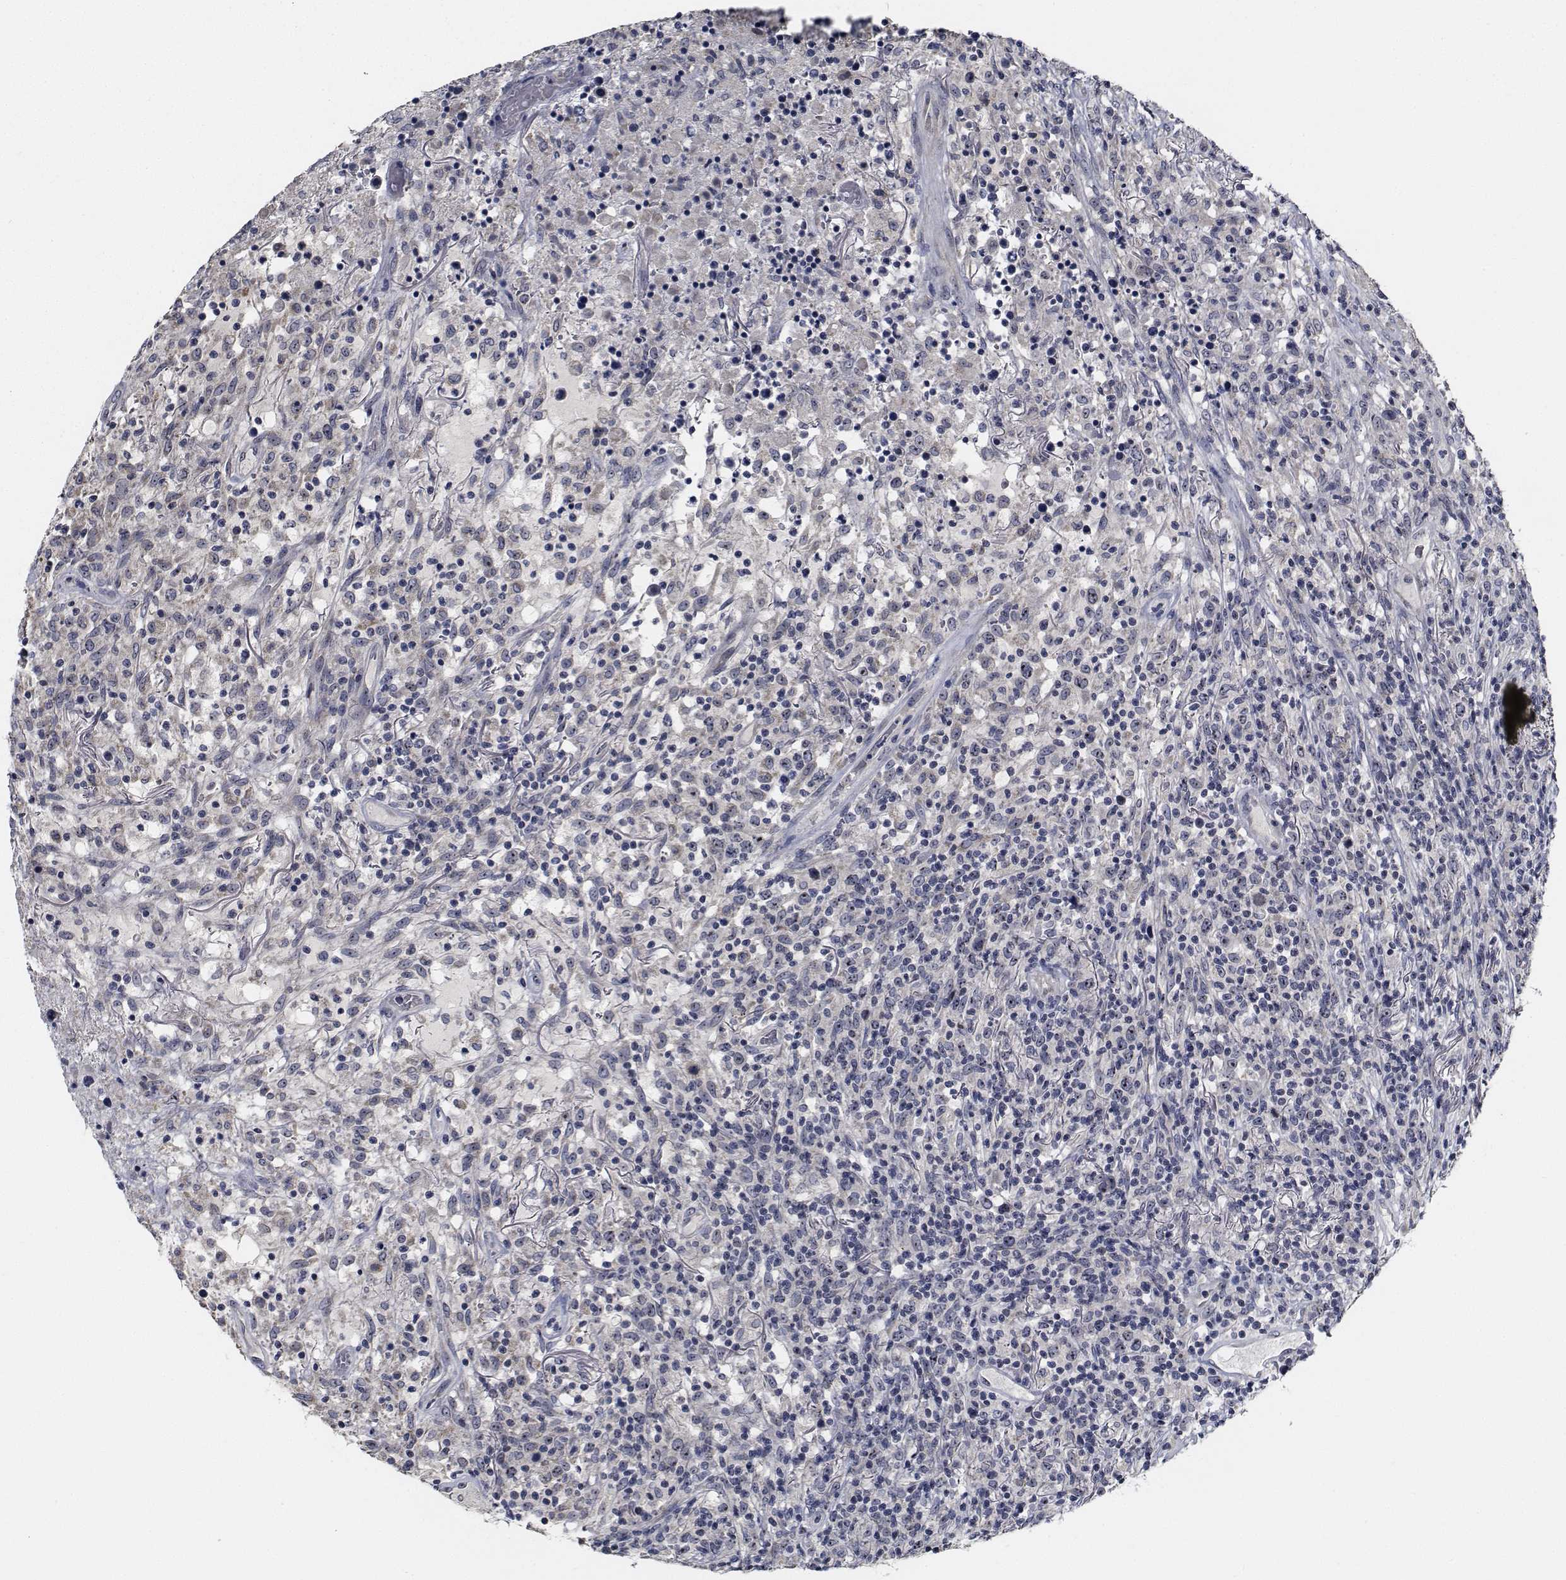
{"staining": {"intensity": "negative", "quantity": "none", "location": "none"}, "tissue": "lymphoma", "cell_type": "Tumor cells", "image_type": "cancer", "snomed": [{"axis": "morphology", "description": "Malignant lymphoma, non-Hodgkin's type, High grade"}, {"axis": "topography", "description": "Lung"}], "caption": "Immunohistochemical staining of high-grade malignant lymphoma, non-Hodgkin's type exhibits no significant expression in tumor cells.", "gene": "NVL", "patient": {"sex": "male", "age": 79}}